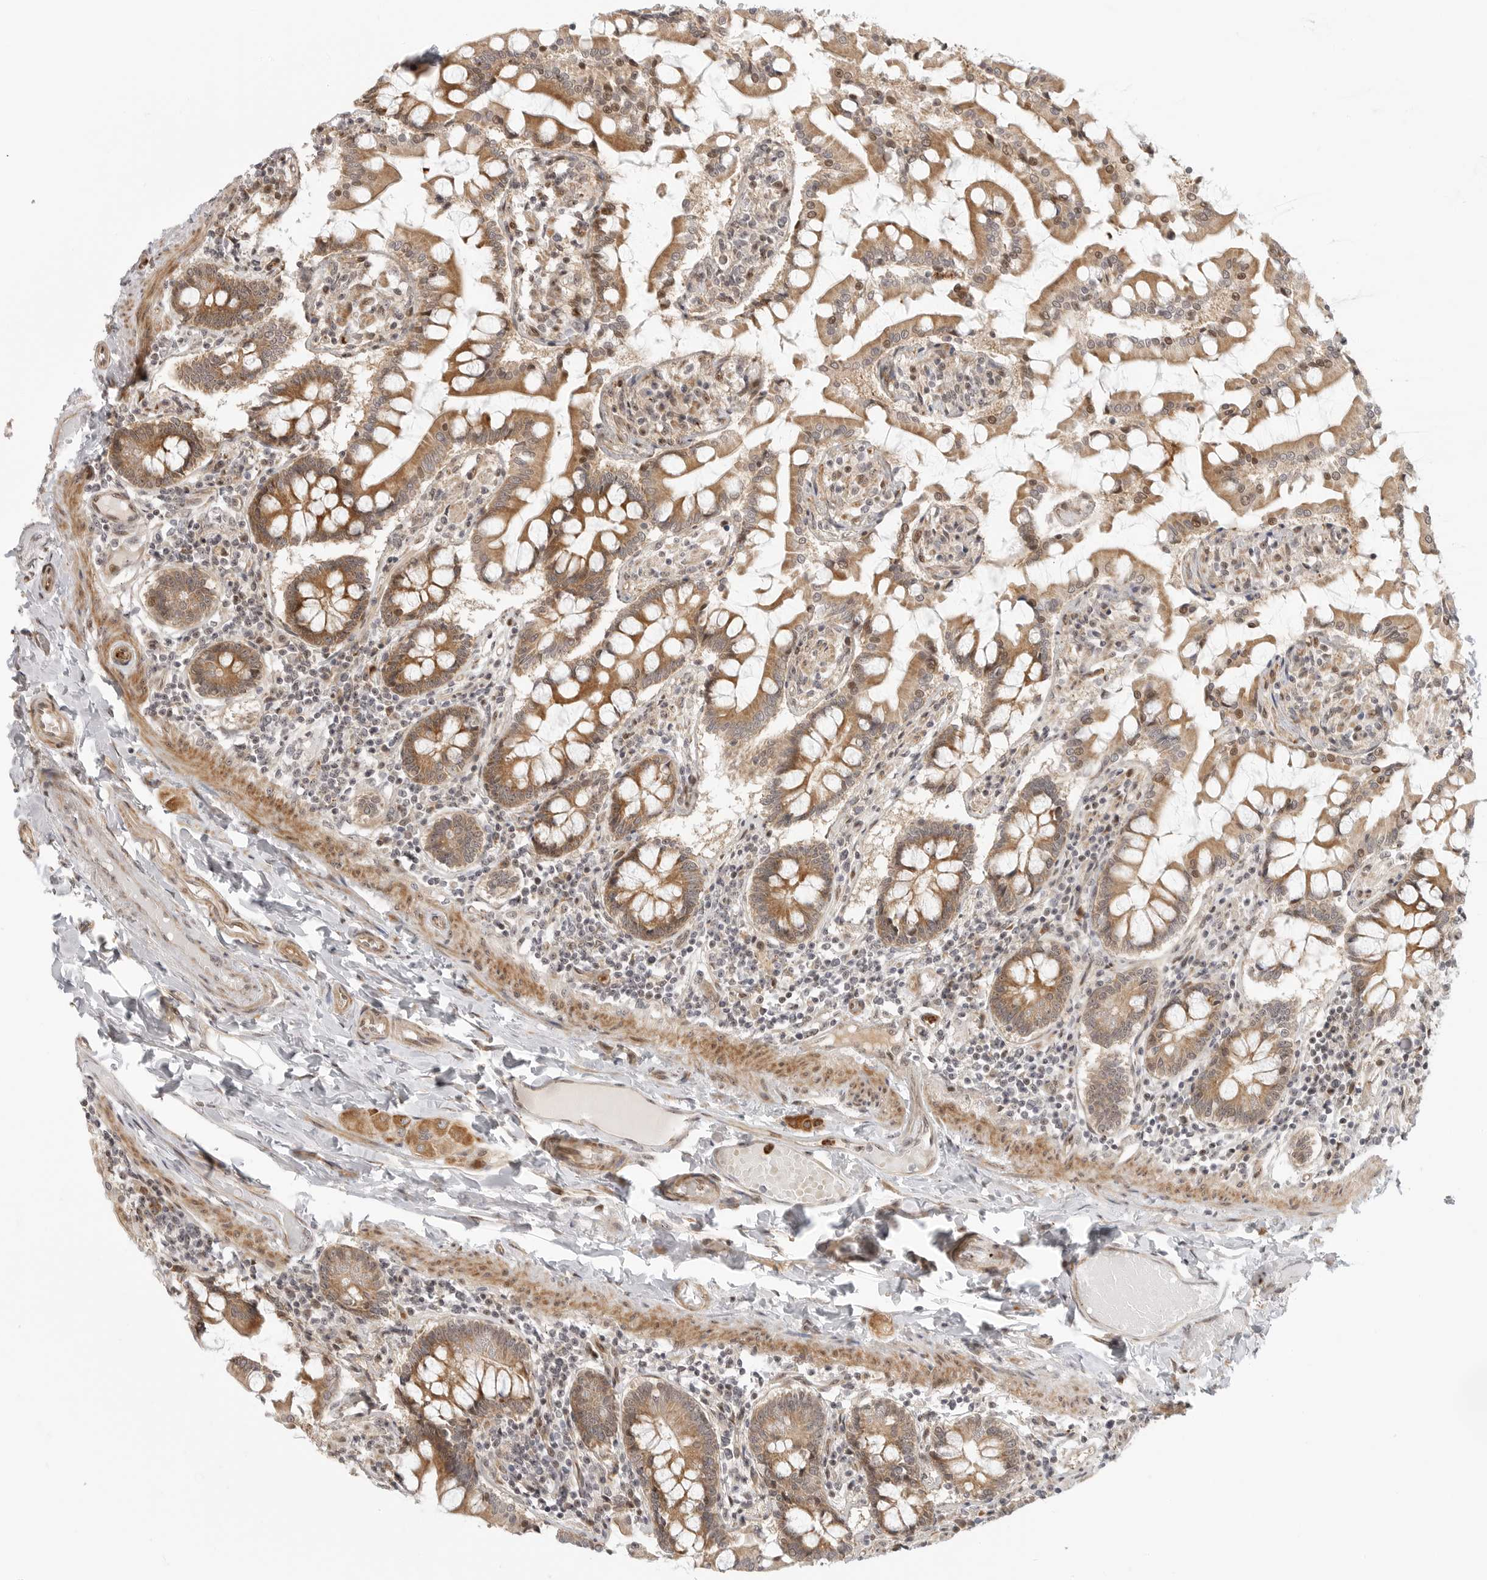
{"staining": {"intensity": "moderate", "quantity": ">75%", "location": "cytoplasmic/membranous"}, "tissue": "small intestine", "cell_type": "Glandular cells", "image_type": "normal", "snomed": [{"axis": "morphology", "description": "Normal tissue, NOS"}, {"axis": "topography", "description": "Small intestine"}], "caption": "Moderate cytoplasmic/membranous protein positivity is present in approximately >75% of glandular cells in small intestine. The protein is shown in brown color, while the nuclei are stained blue.", "gene": "DSCC1", "patient": {"sex": "male", "age": 41}}